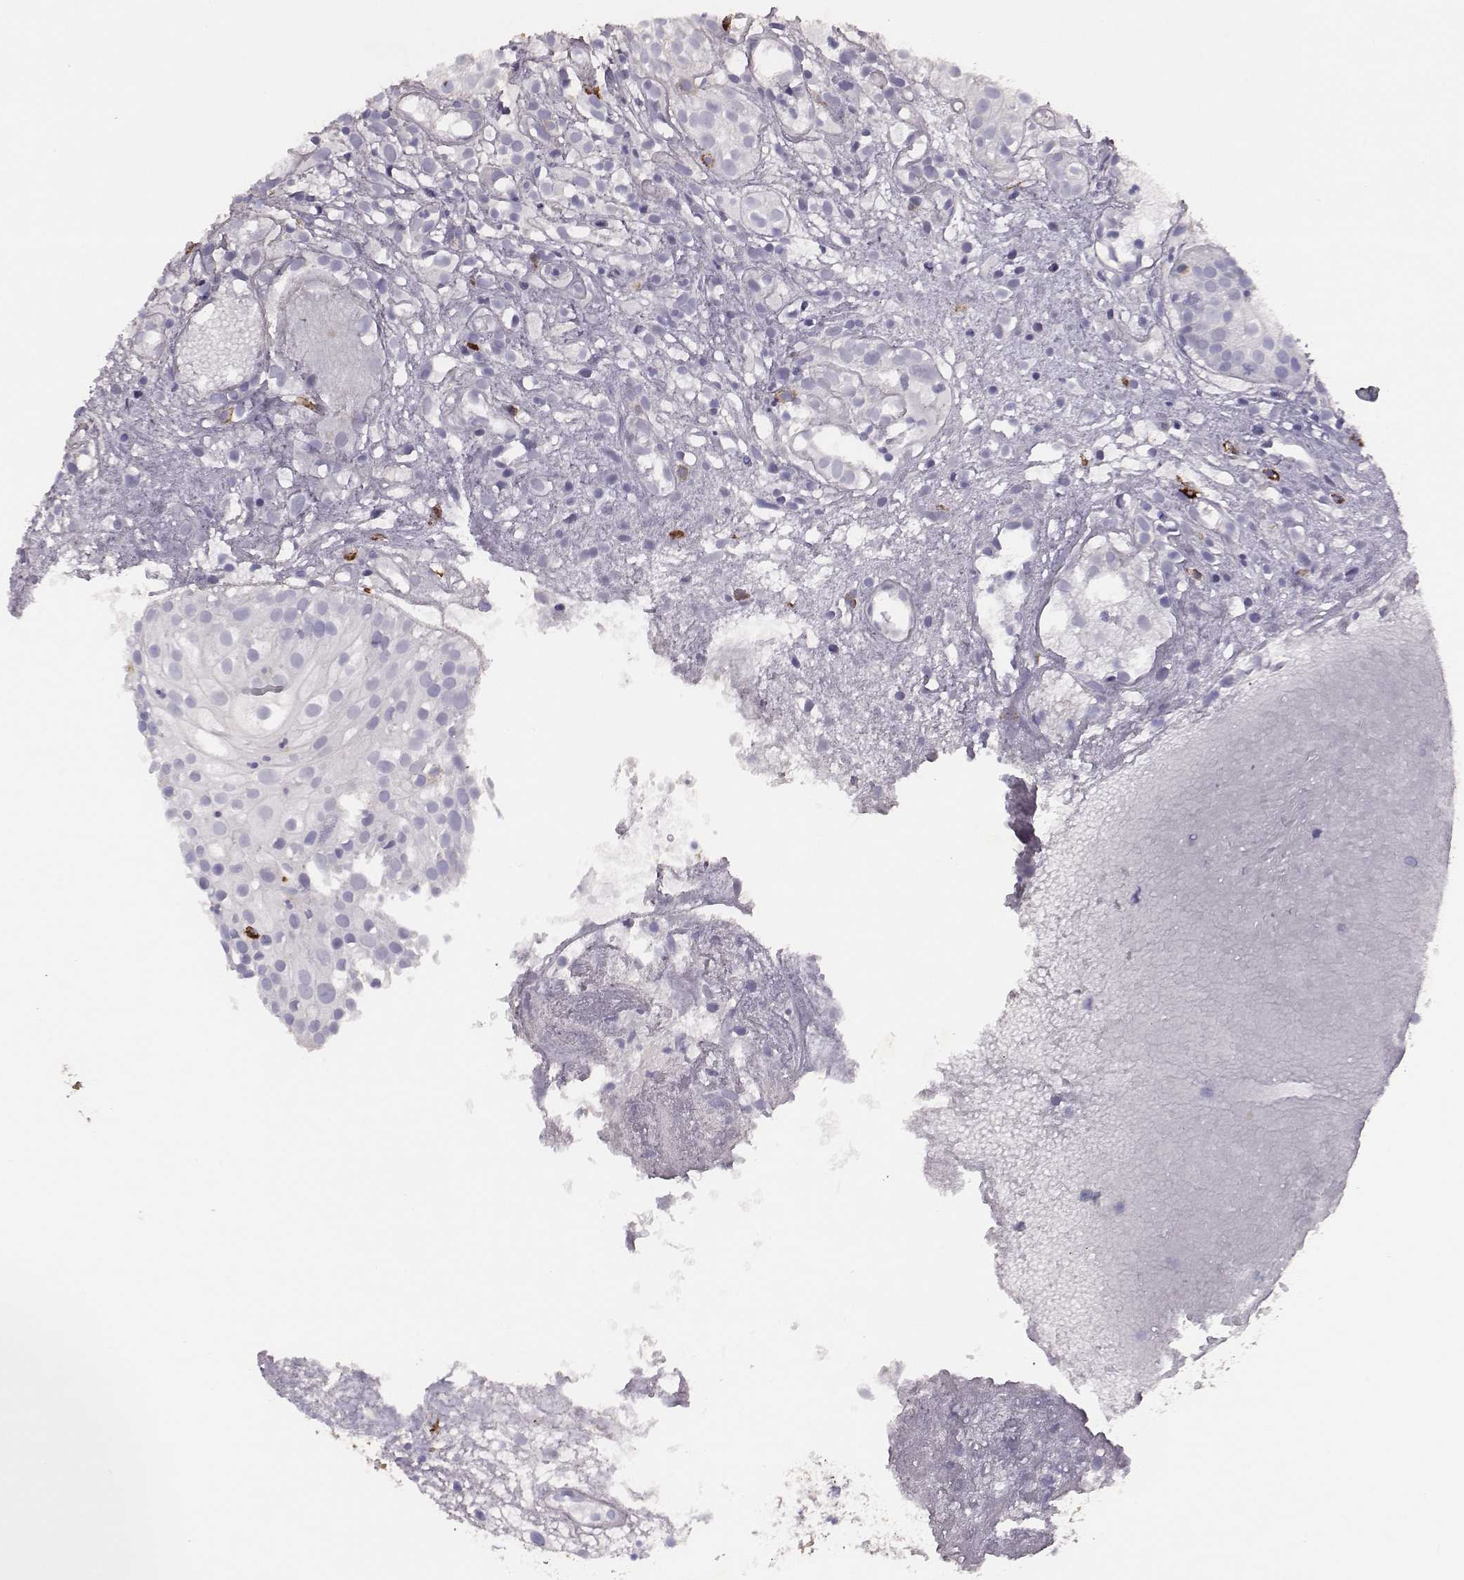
{"staining": {"intensity": "negative", "quantity": "none", "location": "none"}, "tissue": "prostate cancer", "cell_type": "Tumor cells", "image_type": "cancer", "snomed": [{"axis": "morphology", "description": "Adenocarcinoma, High grade"}, {"axis": "topography", "description": "Prostate"}], "caption": "Micrograph shows no protein staining in tumor cells of prostate high-grade adenocarcinoma tissue. (Stains: DAB (3,3'-diaminobenzidine) immunohistochemistry with hematoxylin counter stain, Microscopy: brightfield microscopy at high magnification).", "gene": "P2RY10", "patient": {"sex": "male", "age": 79}}